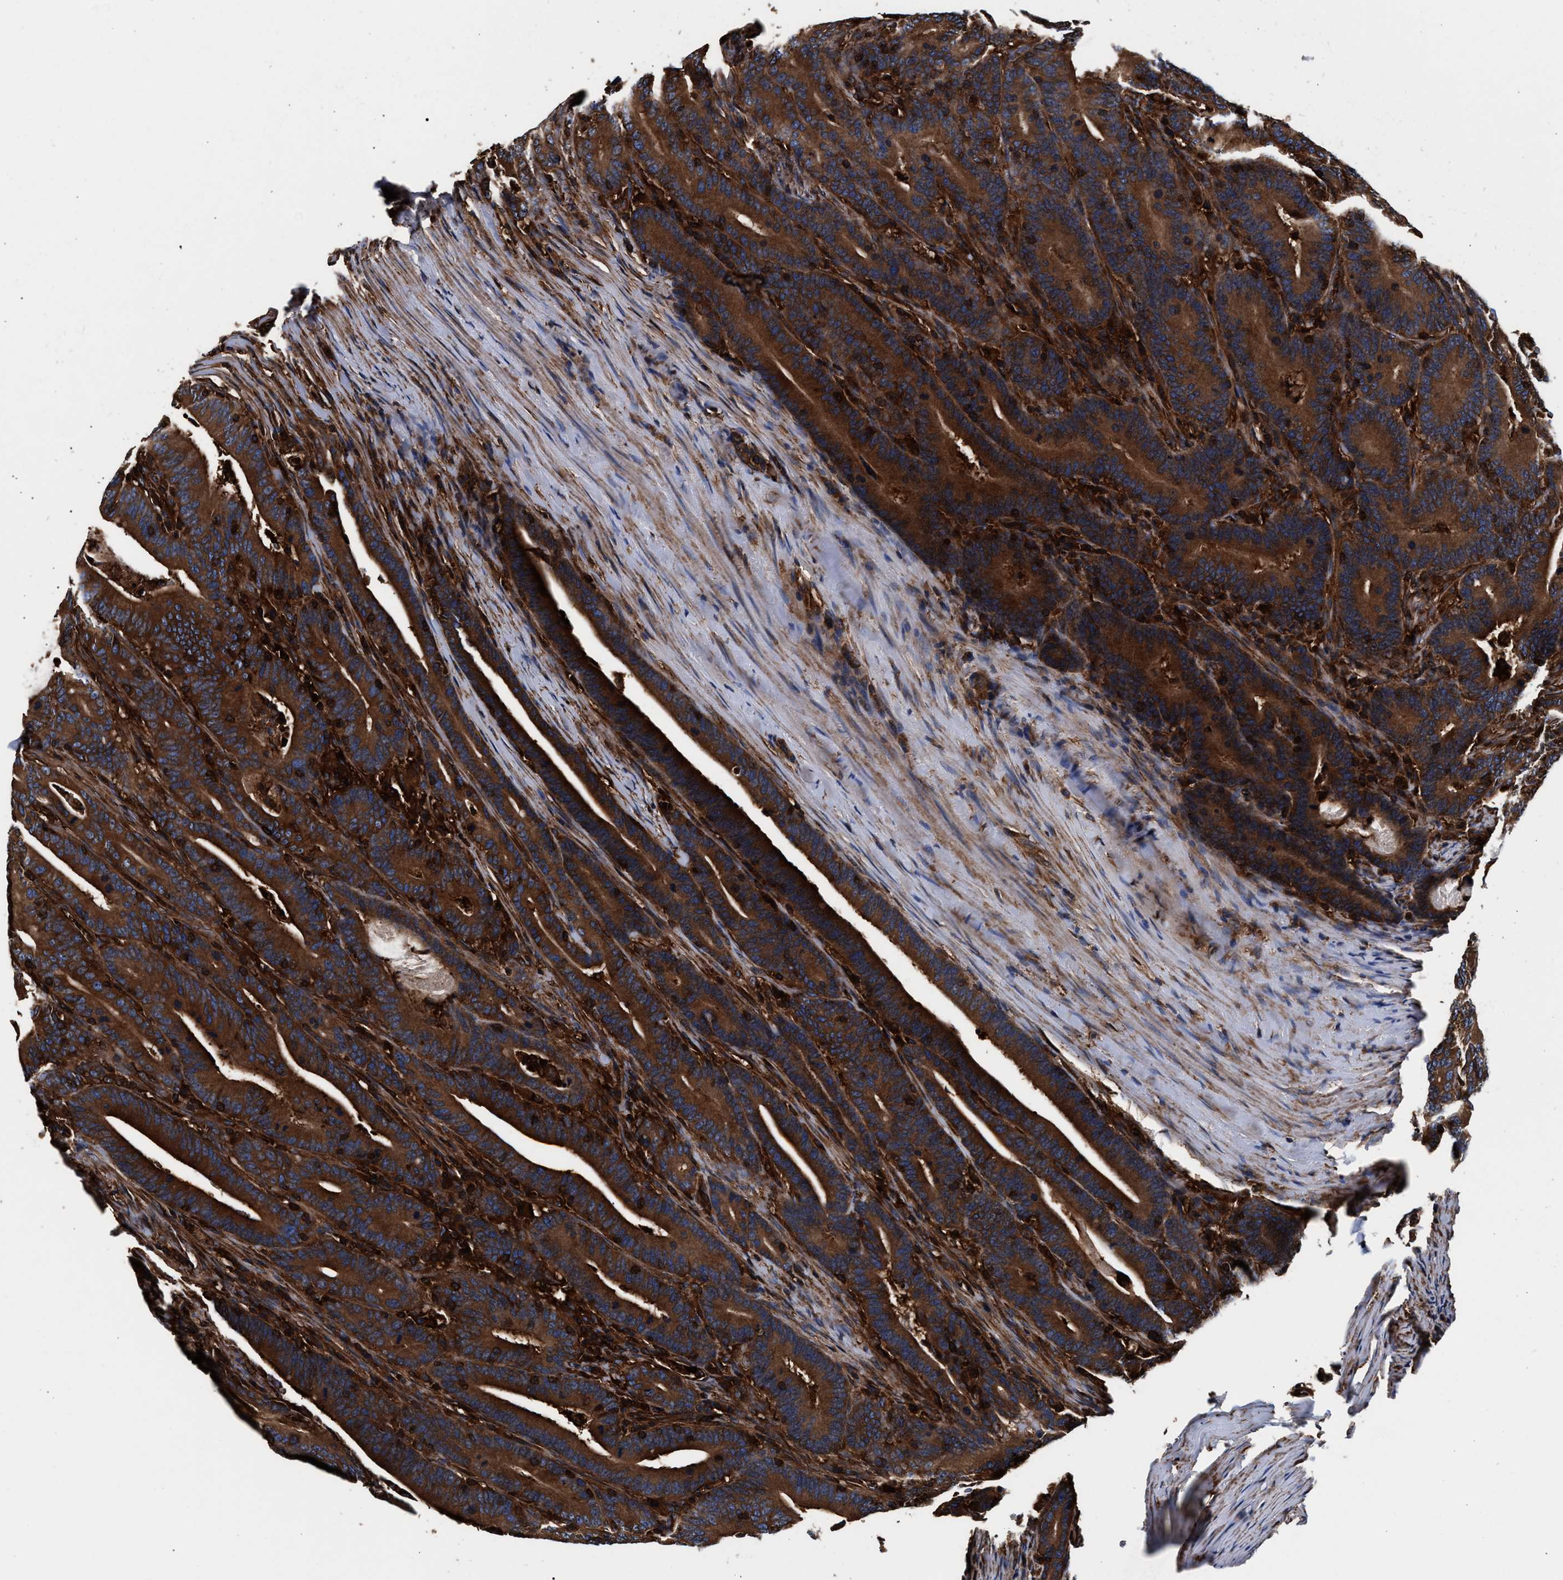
{"staining": {"intensity": "strong", "quantity": ">75%", "location": "cytoplasmic/membranous"}, "tissue": "colorectal cancer", "cell_type": "Tumor cells", "image_type": "cancer", "snomed": [{"axis": "morphology", "description": "Adenocarcinoma, NOS"}, {"axis": "topography", "description": "Colon"}], "caption": "Immunohistochemical staining of colorectal cancer (adenocarcinoma) demonstrates high levels of strong cytoplasmic/membranous protein staining in about >75% of tumor cells.", "gene": "KYAT1", "patient": {"sex": "female", "age": 66}}